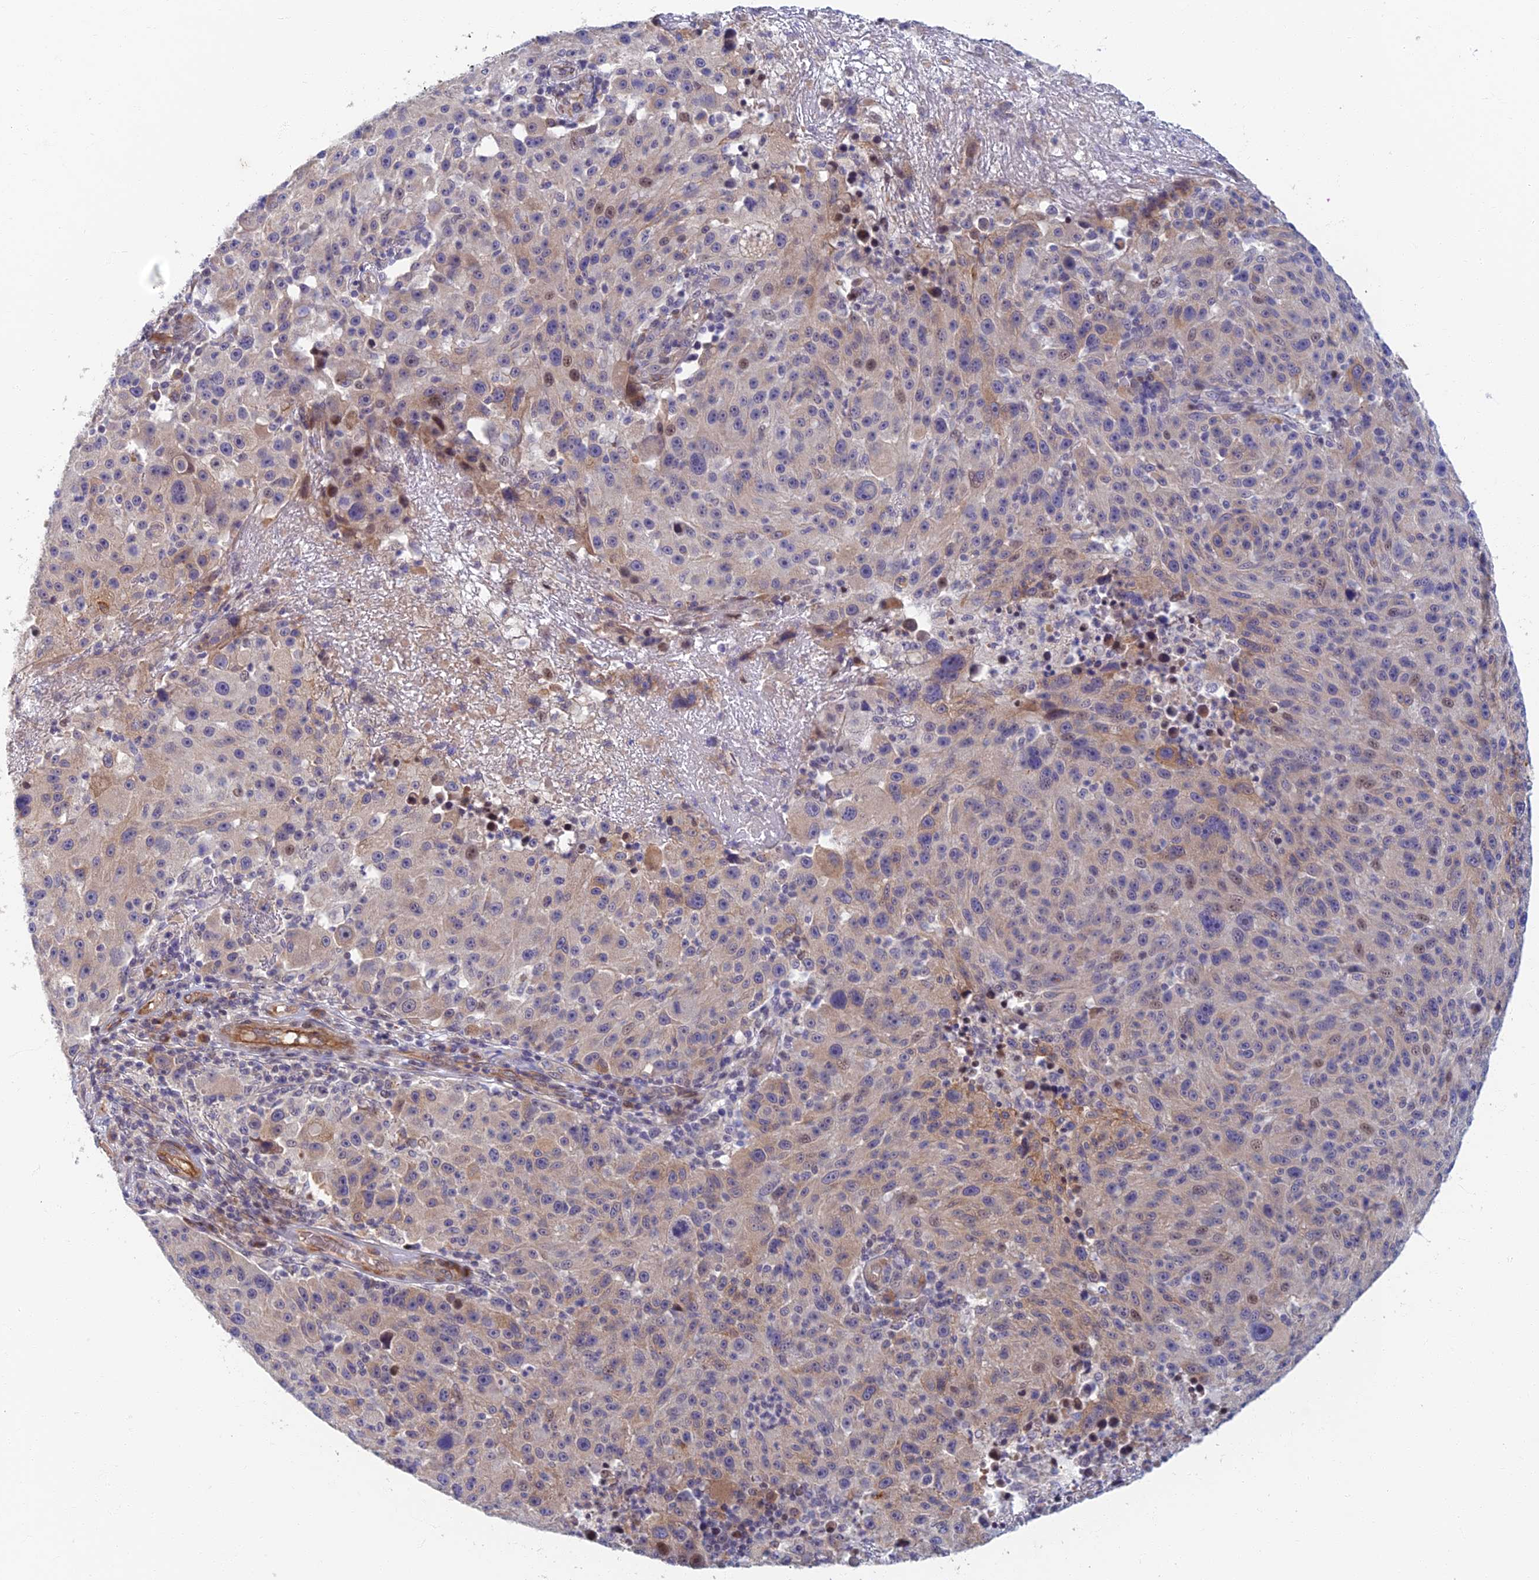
{"staining": {"intensity": "weak", "quantity": "<25%", "location": "cytoplasmic/membranous,nuclear"}, "tissue": "melanoma", "cell_type": "Tumor cells", "image_type": "cancer", "snomed": [{"axis": "morphology", "description": "Malignant melanoma, NOS"}, {"axis": "topography", "description": "Skin"}], "caption": "A high-resolution photomicrograph shows immunohistochemistry (IHC) staining of malignant melanoma, which exhibits no significant staining in tumor cells. (DAB (3,3'-diaminobenzidine) immunohistochemistry visualized using brightfield microscopy, high magnification).", "gene": "RHBDL2", "patient": {"sex": "male", "age": 53}}